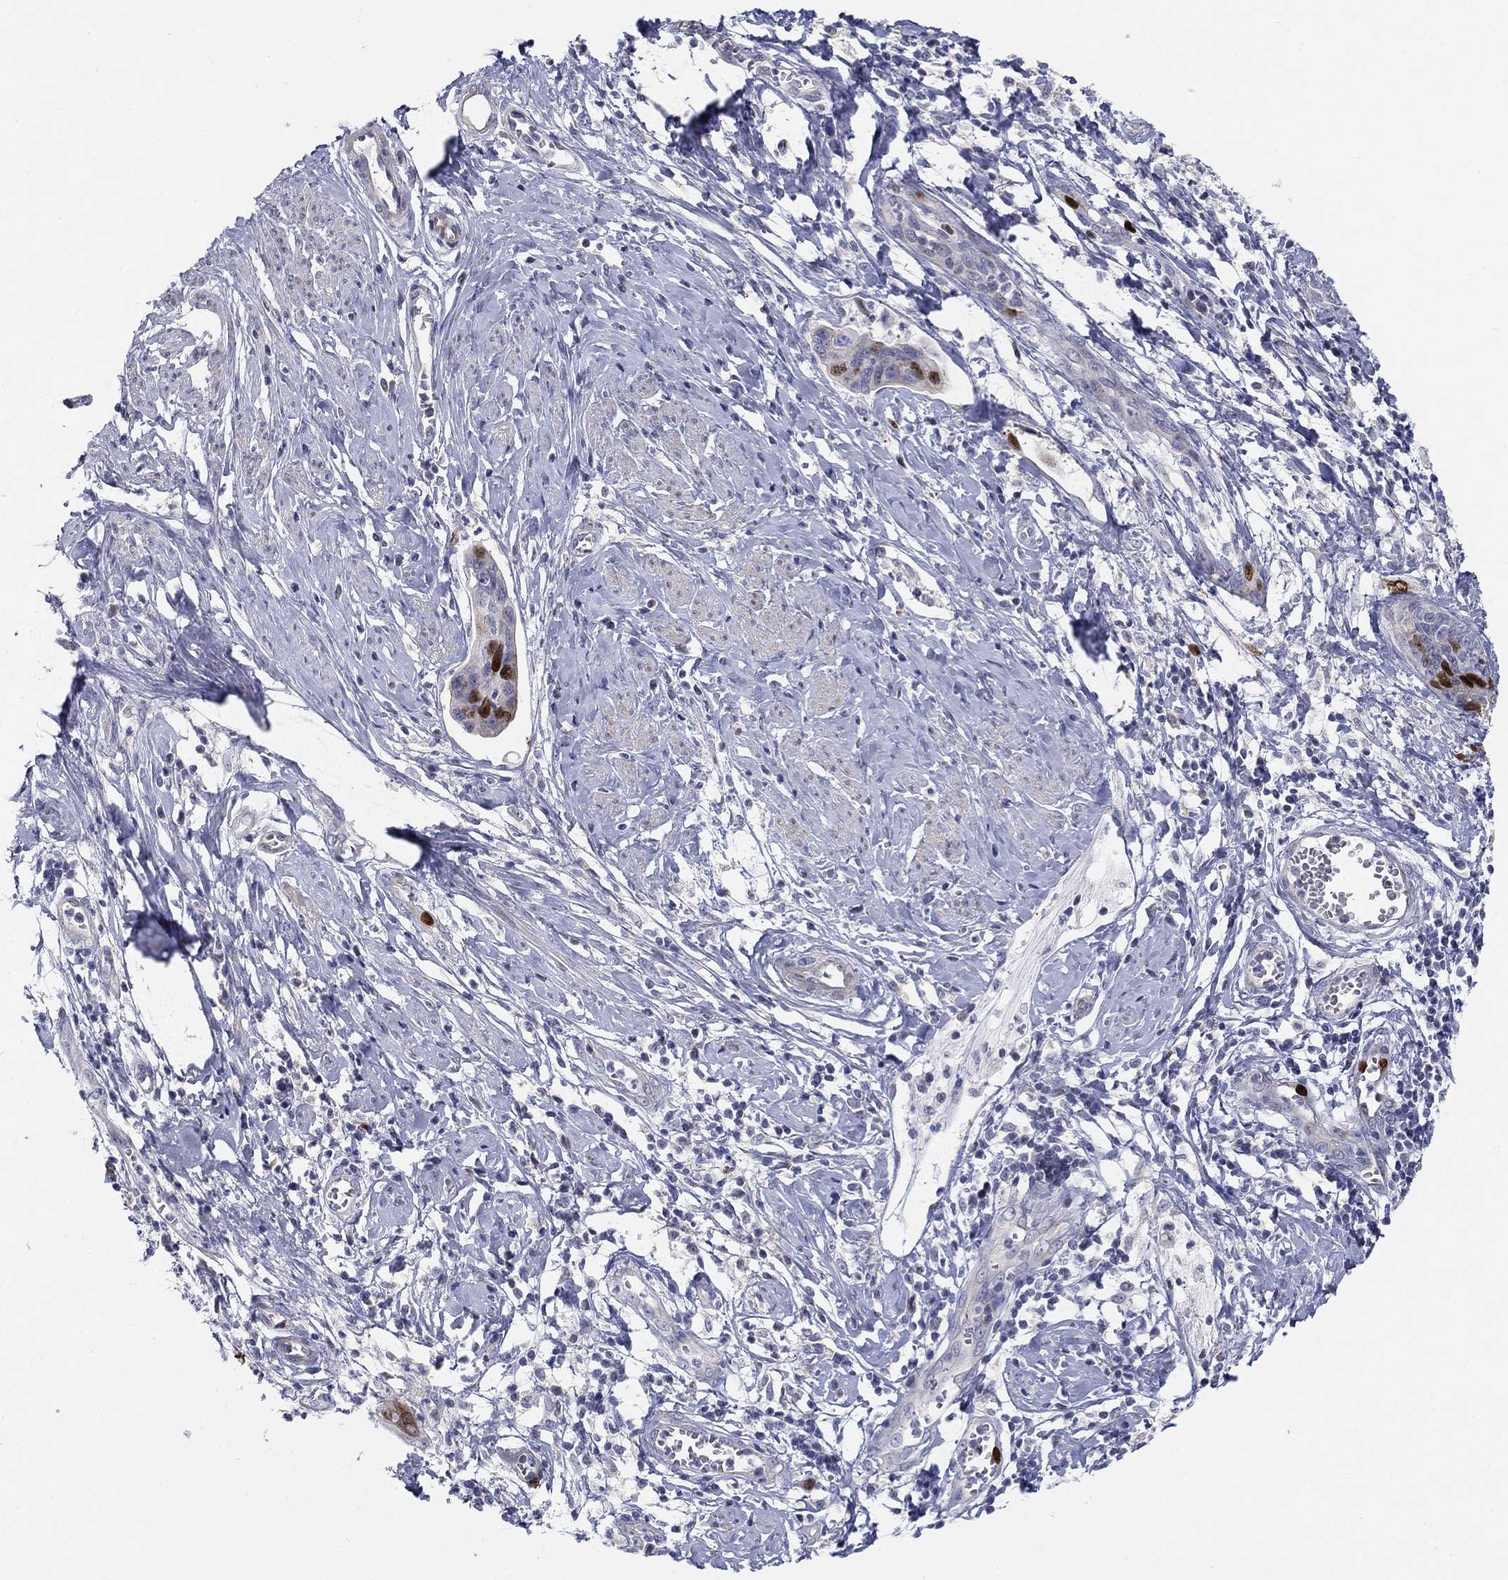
{"staining": {"intensity": "strong", "quantity": "25%-75%", "location": "nuclear"}, "tissue": "cervical cancer", "cell_type": "Tumor cells", "image_type": "cancer", "snomed": [{"axis": "morphology", "description": "Adenocarcinoma, NOS"}, {"axis": "topography", "description": "Cervix"}], "caption": "Protein expression analysis of human cervical cancer reveals strong nuclear expression in approximately 25%-75% of tumor cells.", "gene": "PRC1", "patient": {"sex": "female", "age": 44}}